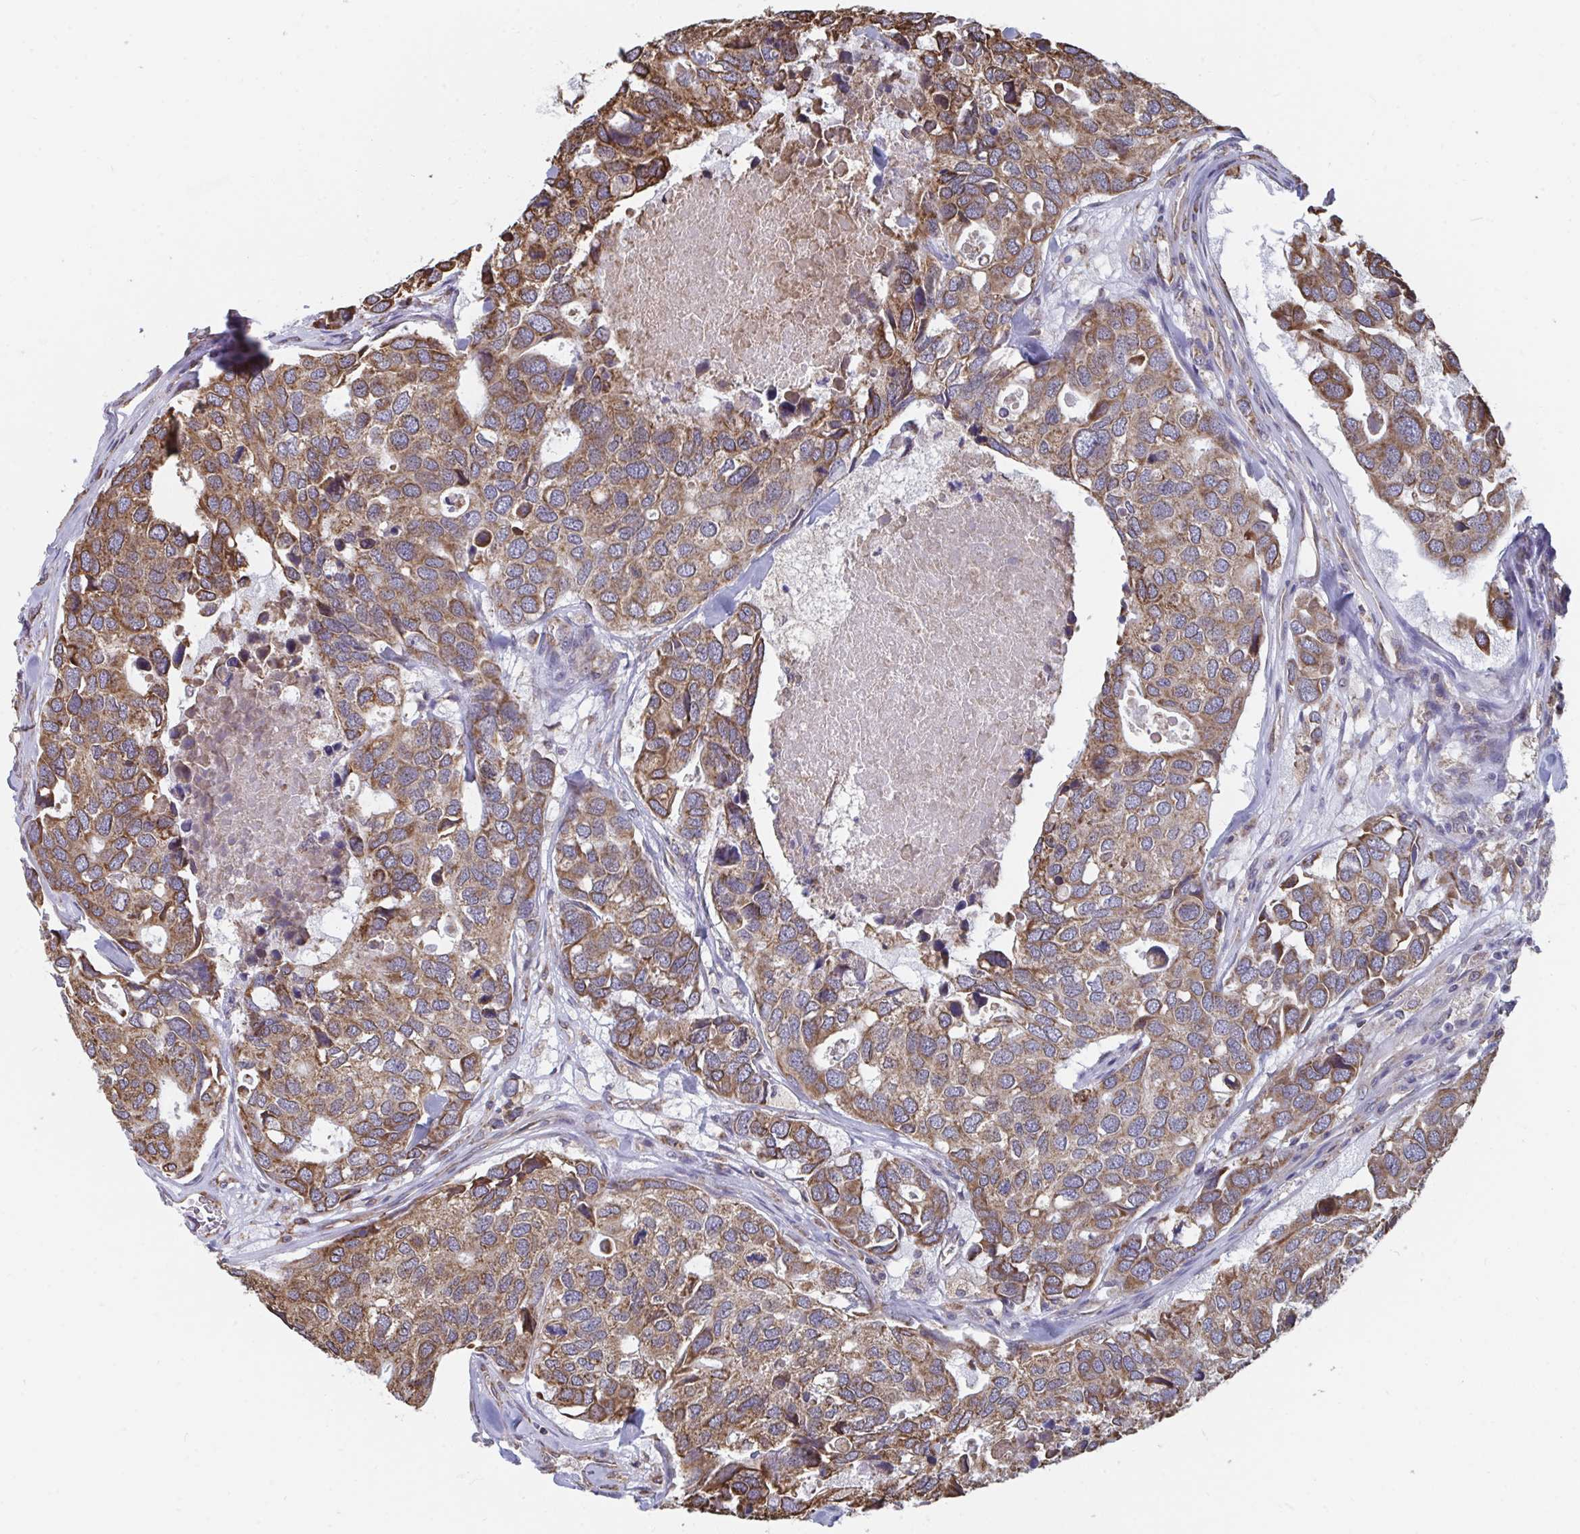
{"staining": {"intensity": "moderate", "quantity": ">75%", "location": "cytoplasmic/membranous"}, "tissue": "breast cancer", "cell_type": "Tumor cells", "image_type": "cancer", "snomed": [{"axis": "morphology", "description": "Duct carcinoma"}, {"axis": "topography", "description": "Breast"}], "caption": "Breast intraductal carcinoma was stained to show a protein in brown. There is medium levels of moderate cytoplasmic/membranous expression in approximately >75% of tumor cells.", "gene": "ELAVL1", "patient": {"sex": "female", "age": 83}}